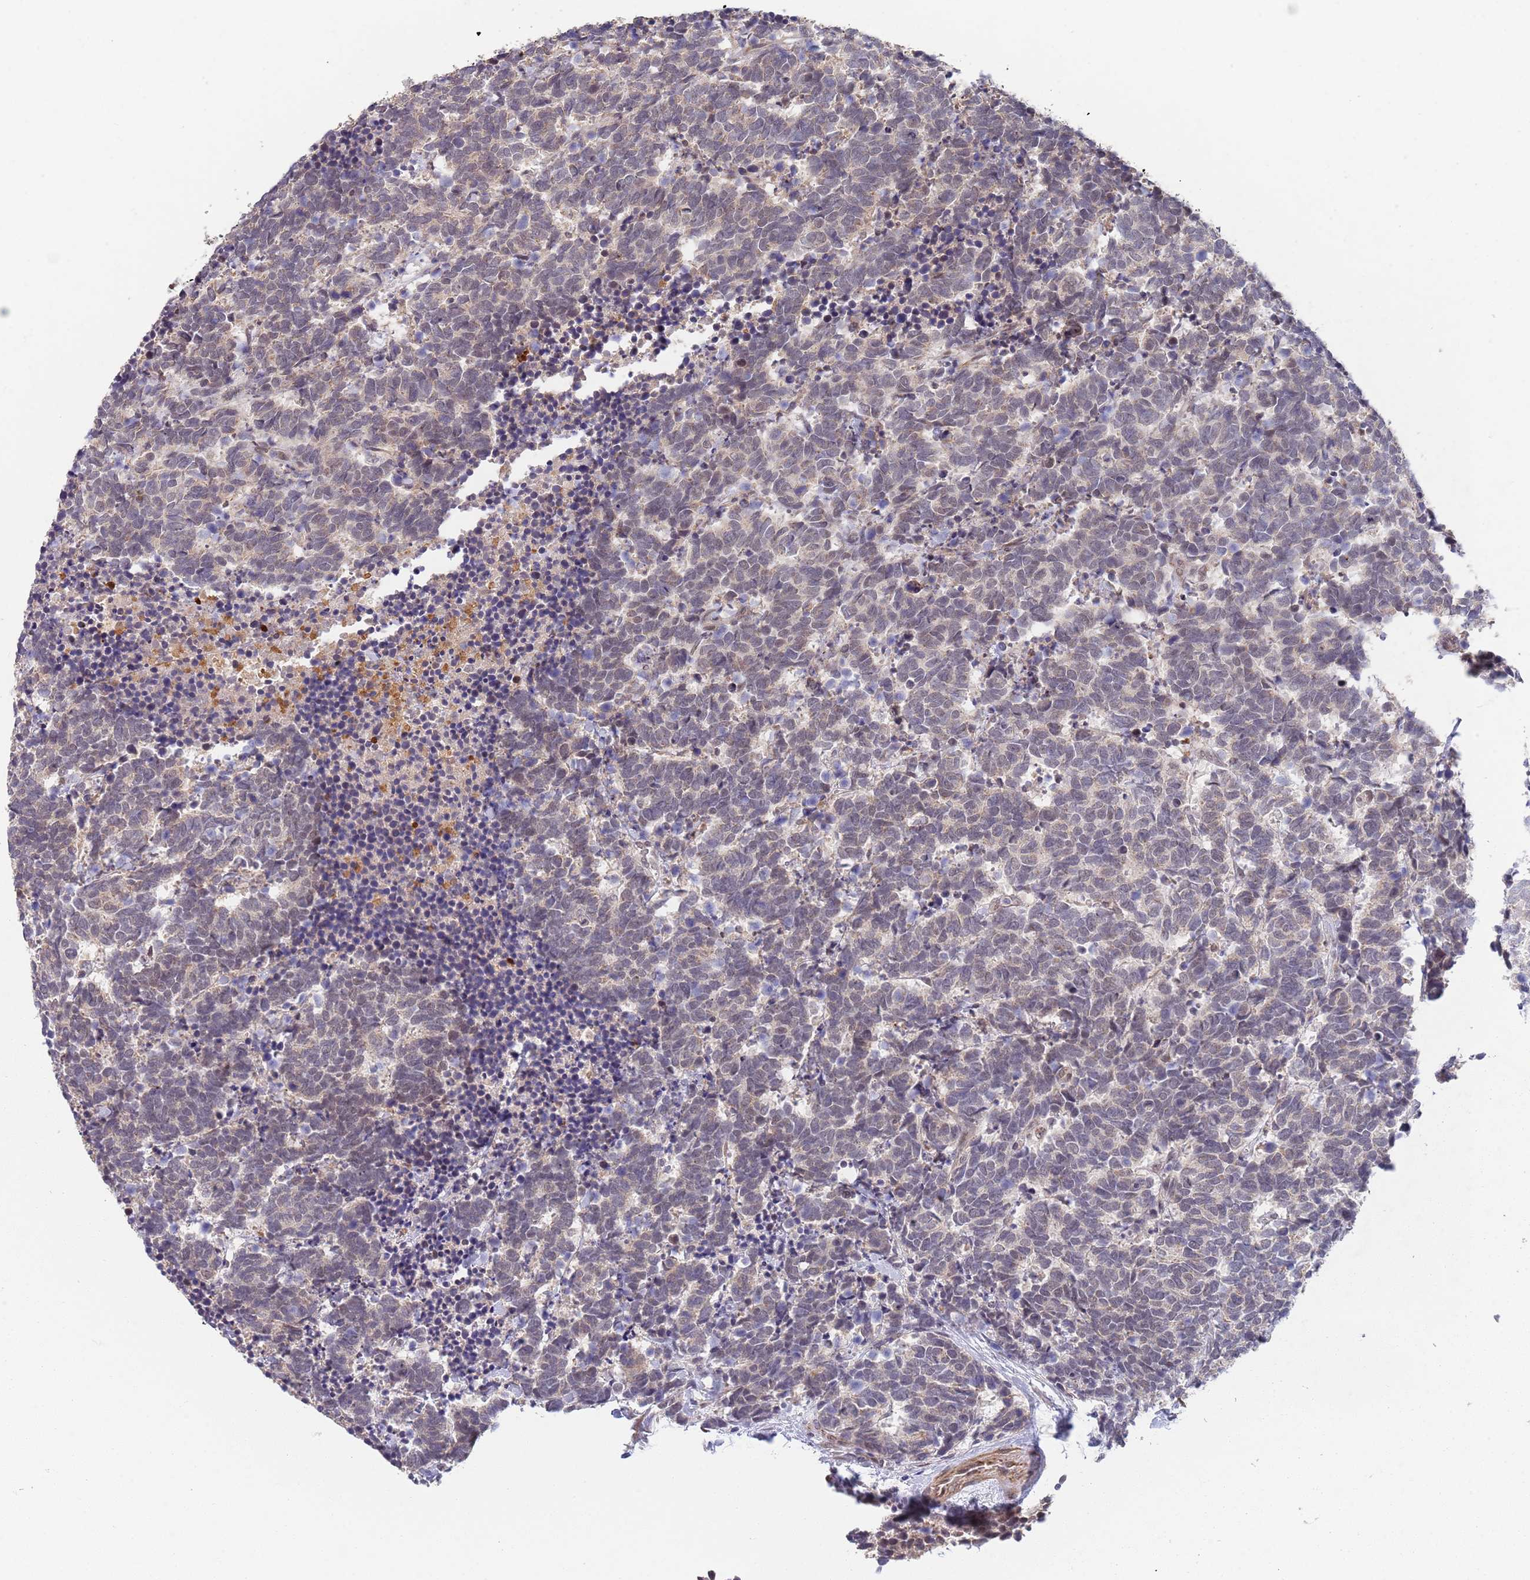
{"staining": {"intensity": "weak", "quantity": "<25%", "location": "cytoplasmic/membranous,nuclear"}, "tissue": "carcinoid", "cell_type": "Tumor cells", "image_type": "cancer", "snomed": [{"axis": "morphology", "description": "Carcinoma, NOS"}, {"axis": "morphology", "description": "Carcinoid, malignant, NOS"}, {"axis": "topography", "description": "Prostate"}], "caption": "The histopathology image reveals no significant positivity in tumor cells of malignant carcinoid. Nuclei are stained in blue.", "gene": "B4GALT4", "patient": {"sex": "male", "age": 57}}